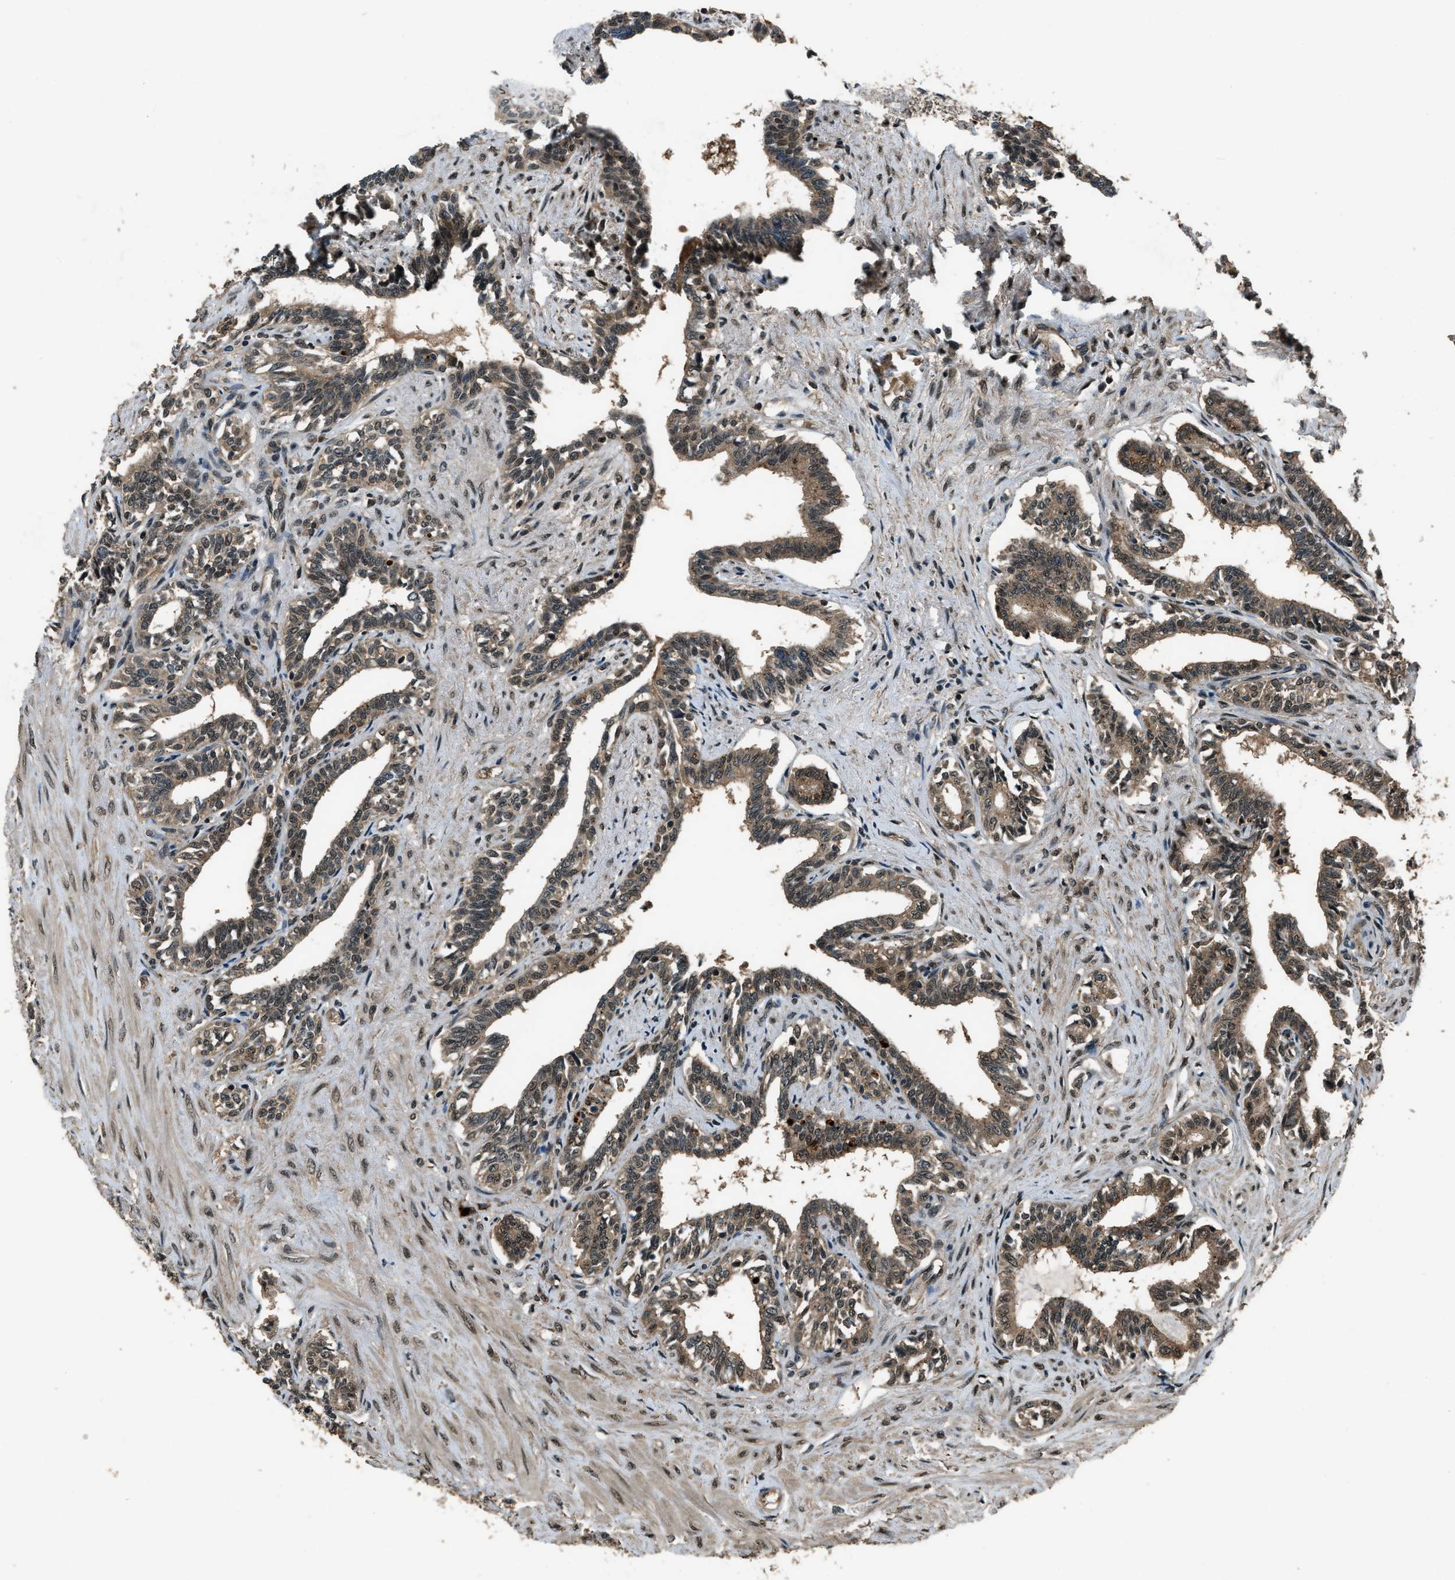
{"staining": {"intensity": "moderate", "quantity": ">75%", "location": "cytoplasmic/membranous"}, "tissue": "seminal vesicle", "cell_type": "Glandular cells", "image_type": "normal", "snomed": [{"axis": "morphology", "description": "Normal tissue, NOS"}, {"axis": "morphology", "description": "Adenocarcinoma, High grade"}, {"axis": "topography", "description": "Prostate"}, {"axis": "topography", "description": "Seminal veicle"}], "caption": "Seminal vesicle stained for a protein (brown) demonstrates moderate cytoplasmic/membranous positive positivity in approximately >75% of glandular cells.", "gene": "NUDCD3", "patient": {"sex": "male", "age": 55}}